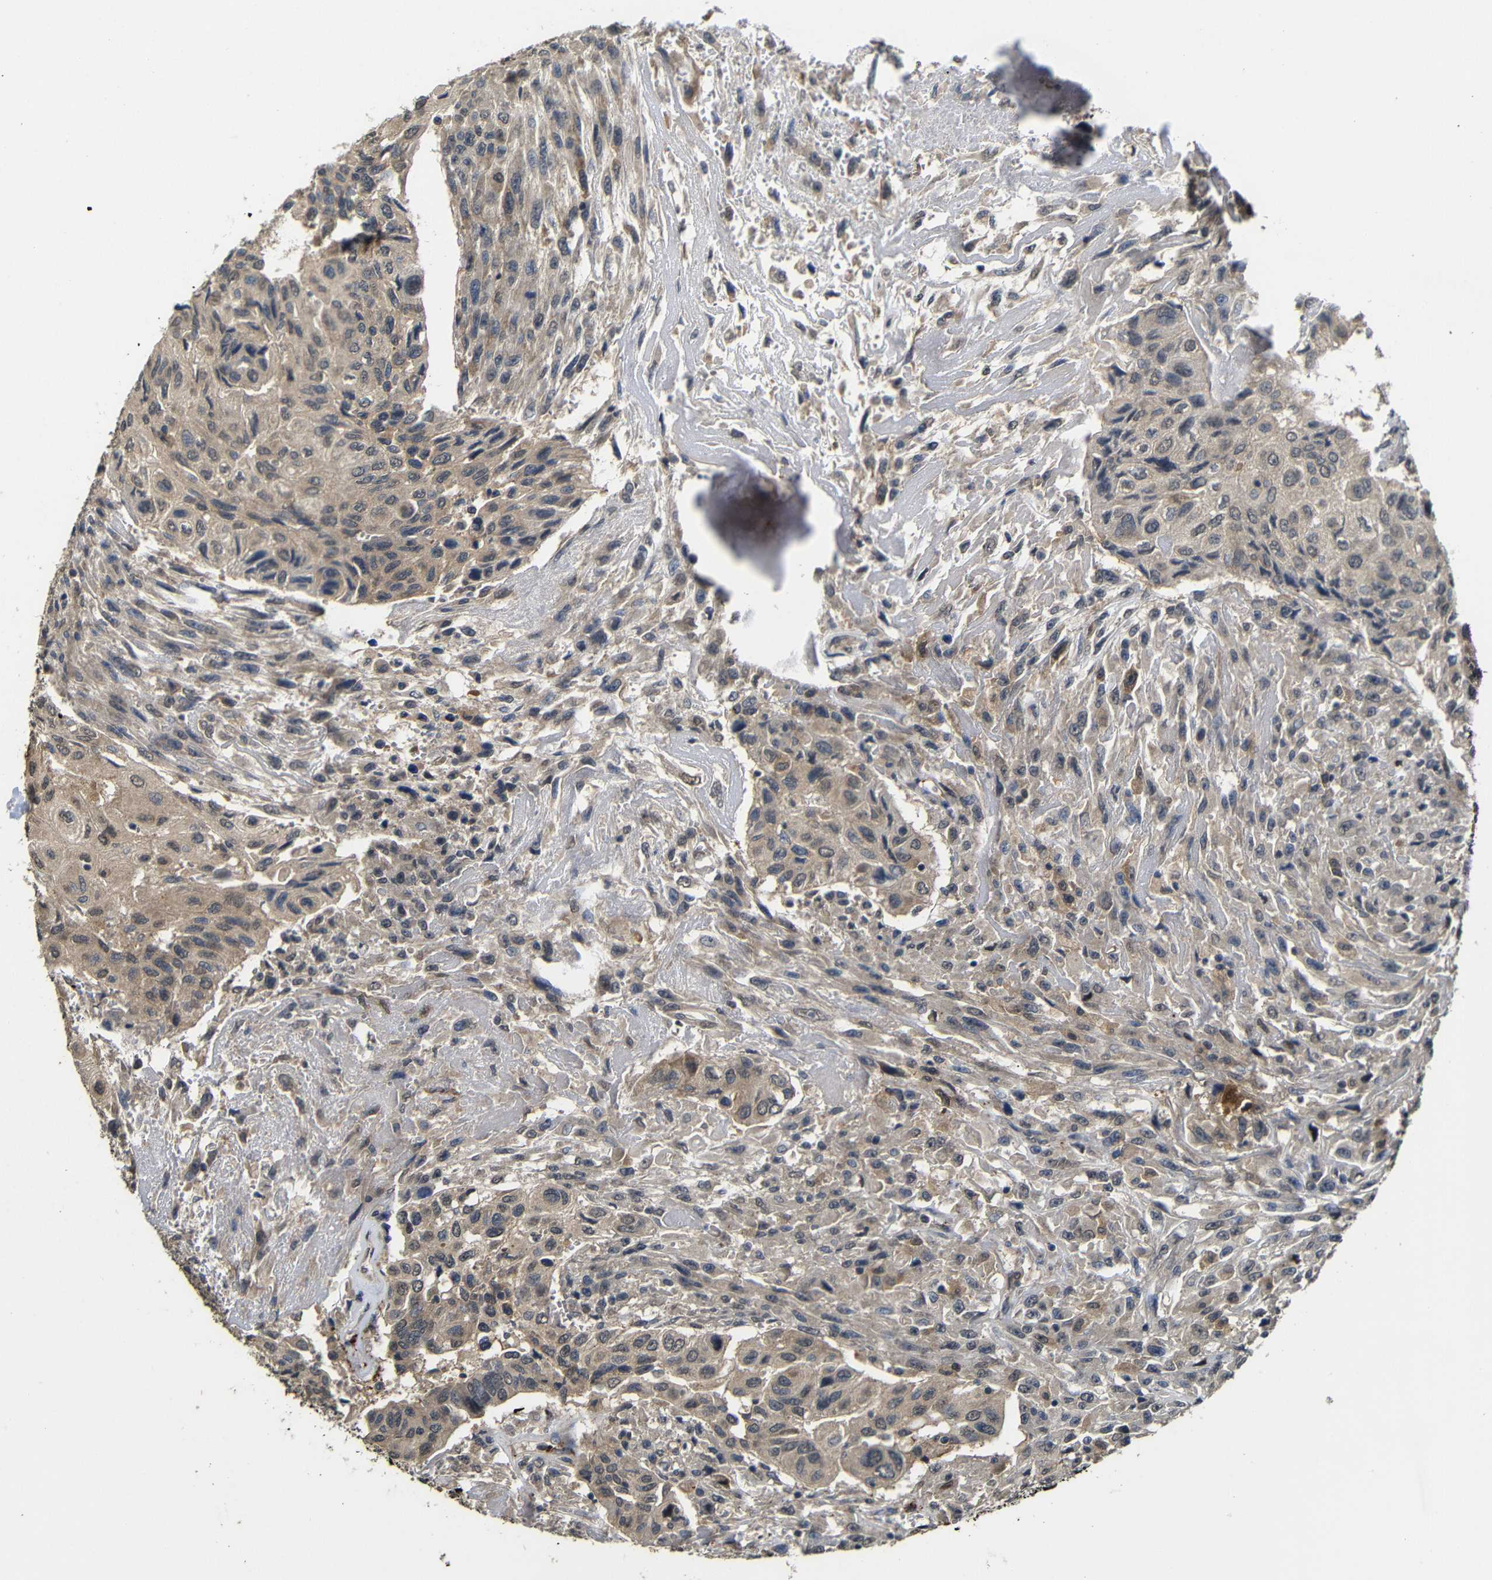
{"staining": {"intensity": "weak", "quantity": ">75%", "location": "cytoplasmic/membranous"}, "tissue": "urothelial cancer", "cell_type": "Tumor cells", "image_type": "cancer", "snomed": [{"axis": "morphology", "description": "Urothelial carcinoma, High grade"}, {"axis": "topography", "description": "Urinary bladder"}], "caption": "Immunohistochemistry (IHC) of urothelial cancer shows low levels of weak cytoplasmic/membranous staining in approximately >75% of tumor cells.", "gene": "ATG12", "patient": {"sex": "male", "age": 66}}